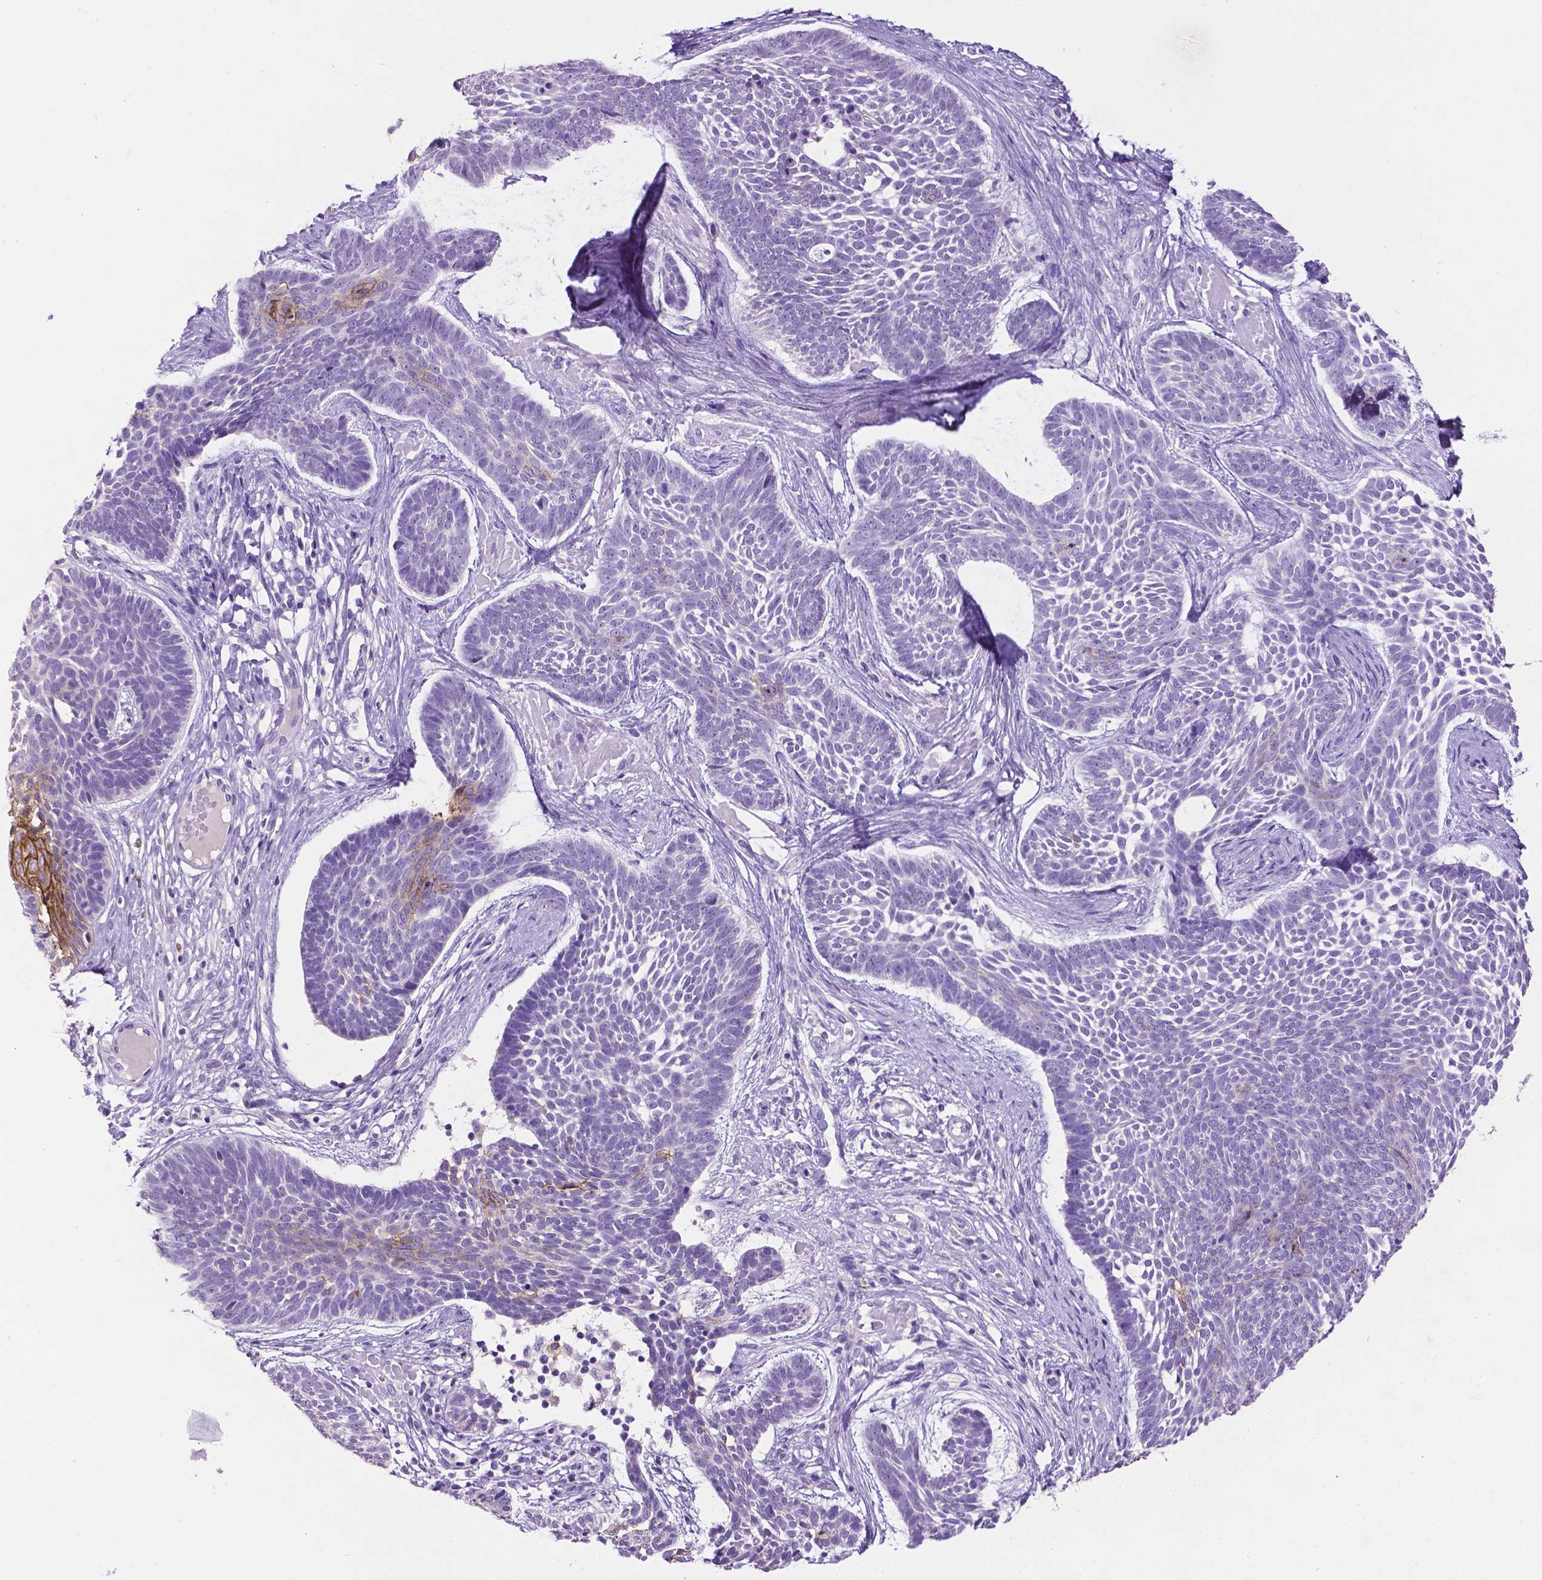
{"staining": {"intensity": "moderate", "quantity": "<25%", "location": "cytoplasmic/membranous"}, "tissue": "skin cancer", "cell_type": "Tumor cells", "image_type": "cancer", "snomed": [{"axis": "morphology", "description": "Basal cell carcinoma"}, {"axis": "topography", "description": "Skin"}], "caption": "DAB immunohistochemical staining of skin cancer (basal cell carcinoma) demonstrates moderate cytoplasmic/membranous protein staining in about <25% of tumor cells.", "gene": "TACSTD2", "patient": {"sex": "male", "age": 85}}